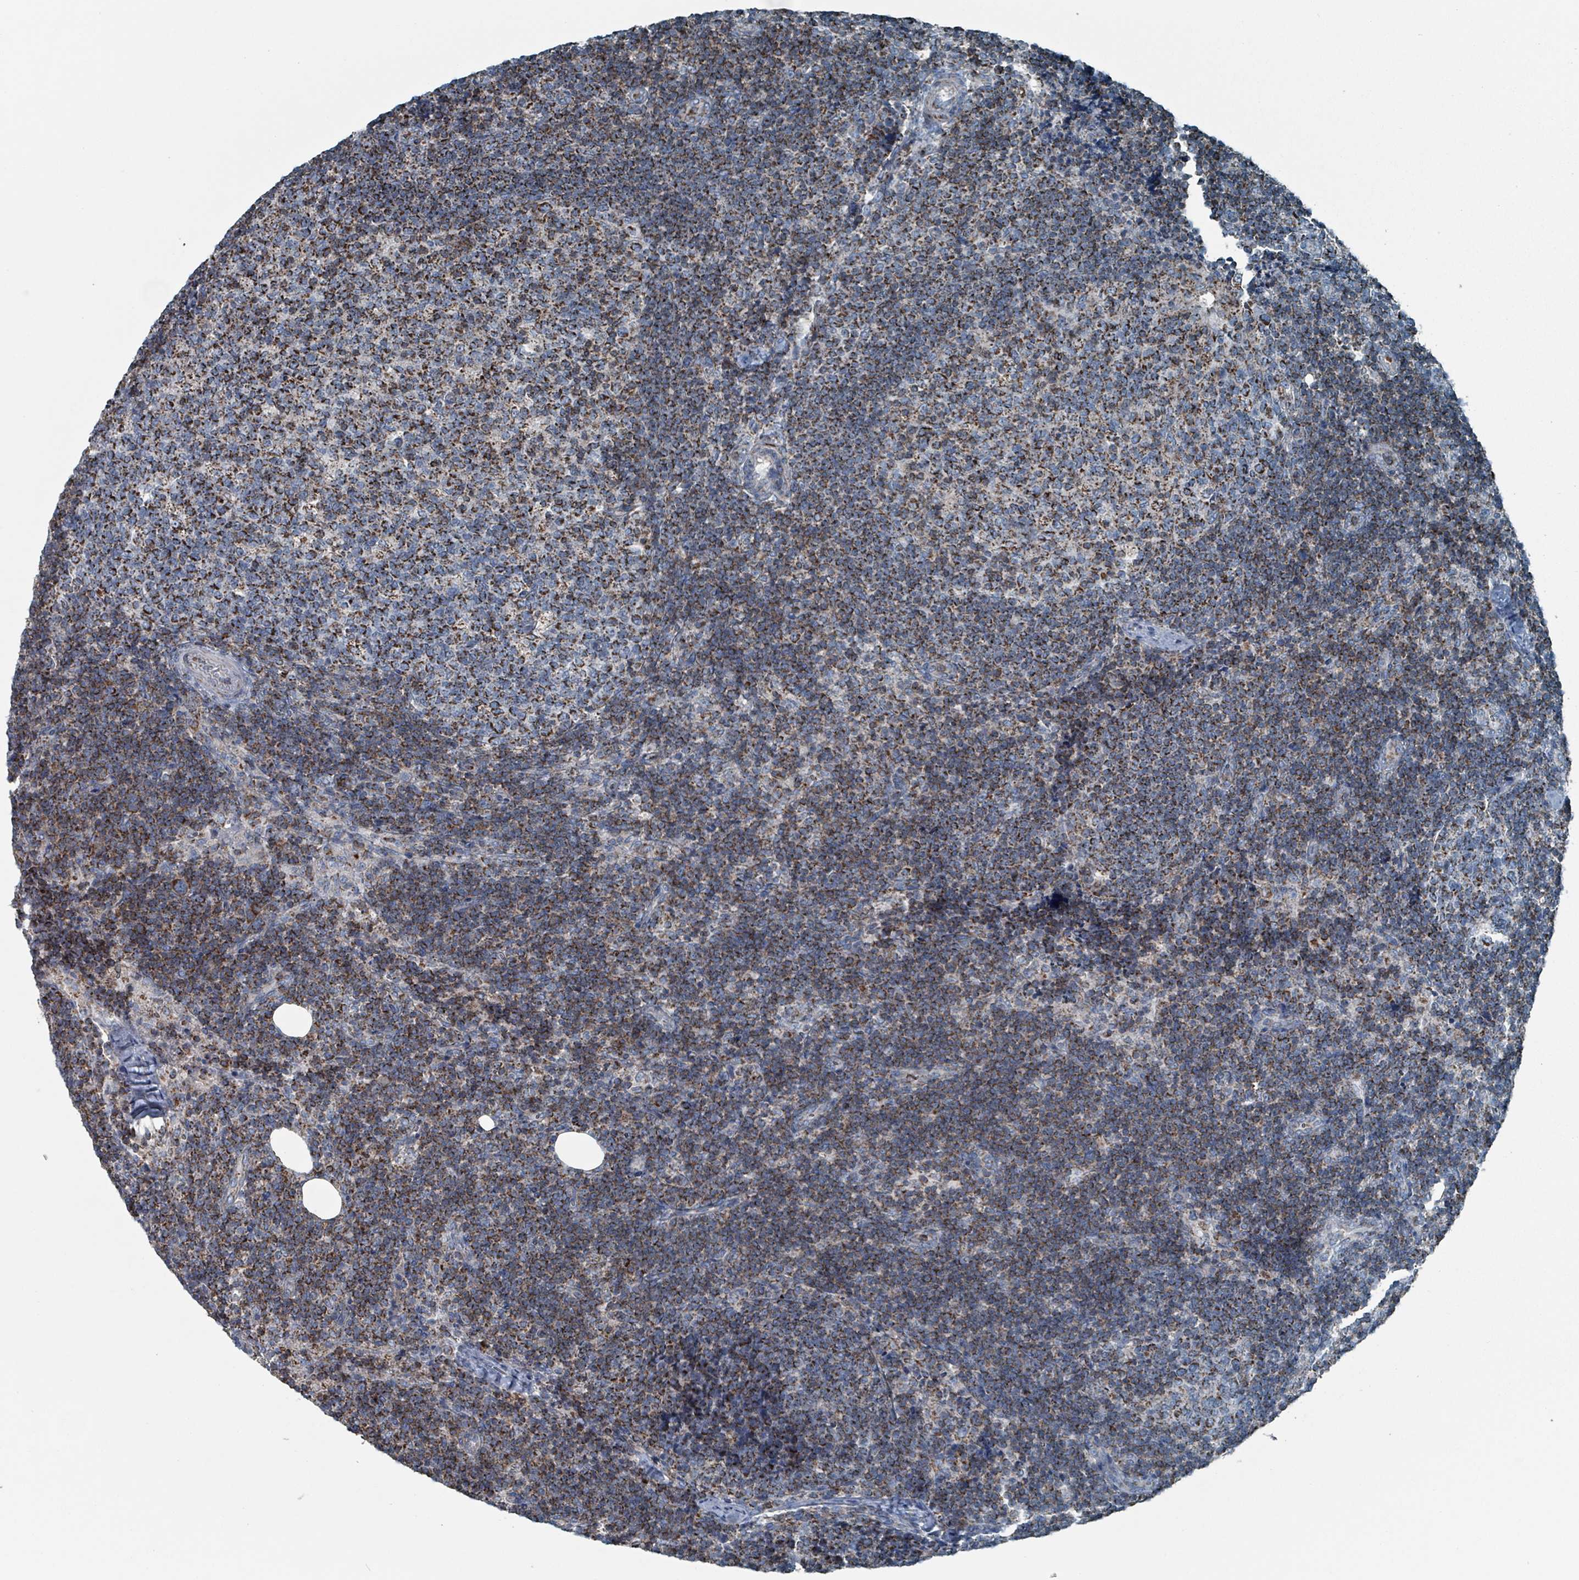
{"staining": {"intensity": "strong", "quantity": ">75%", "location": "cytoplasmic/membranous"}, "tissue": "lymph node", "cell_type": "Germinal center cells", "image_type": "normal", "snomed": [{"axis": "morphology", "description": "Normal tissue, NOS"}, {"axis": "topography", "description": "Lymph node"}], "caption": "Protein staining by immunohistochemistry displays strong cytoplasmic/membranous expression in approximately >75% of germinal center cells in benign lymph node. (DAB = brown stain, brightfield microscopy at high magnification).", "gene": "ABHD18", "patient": {"sex": "female", "age": 31}}